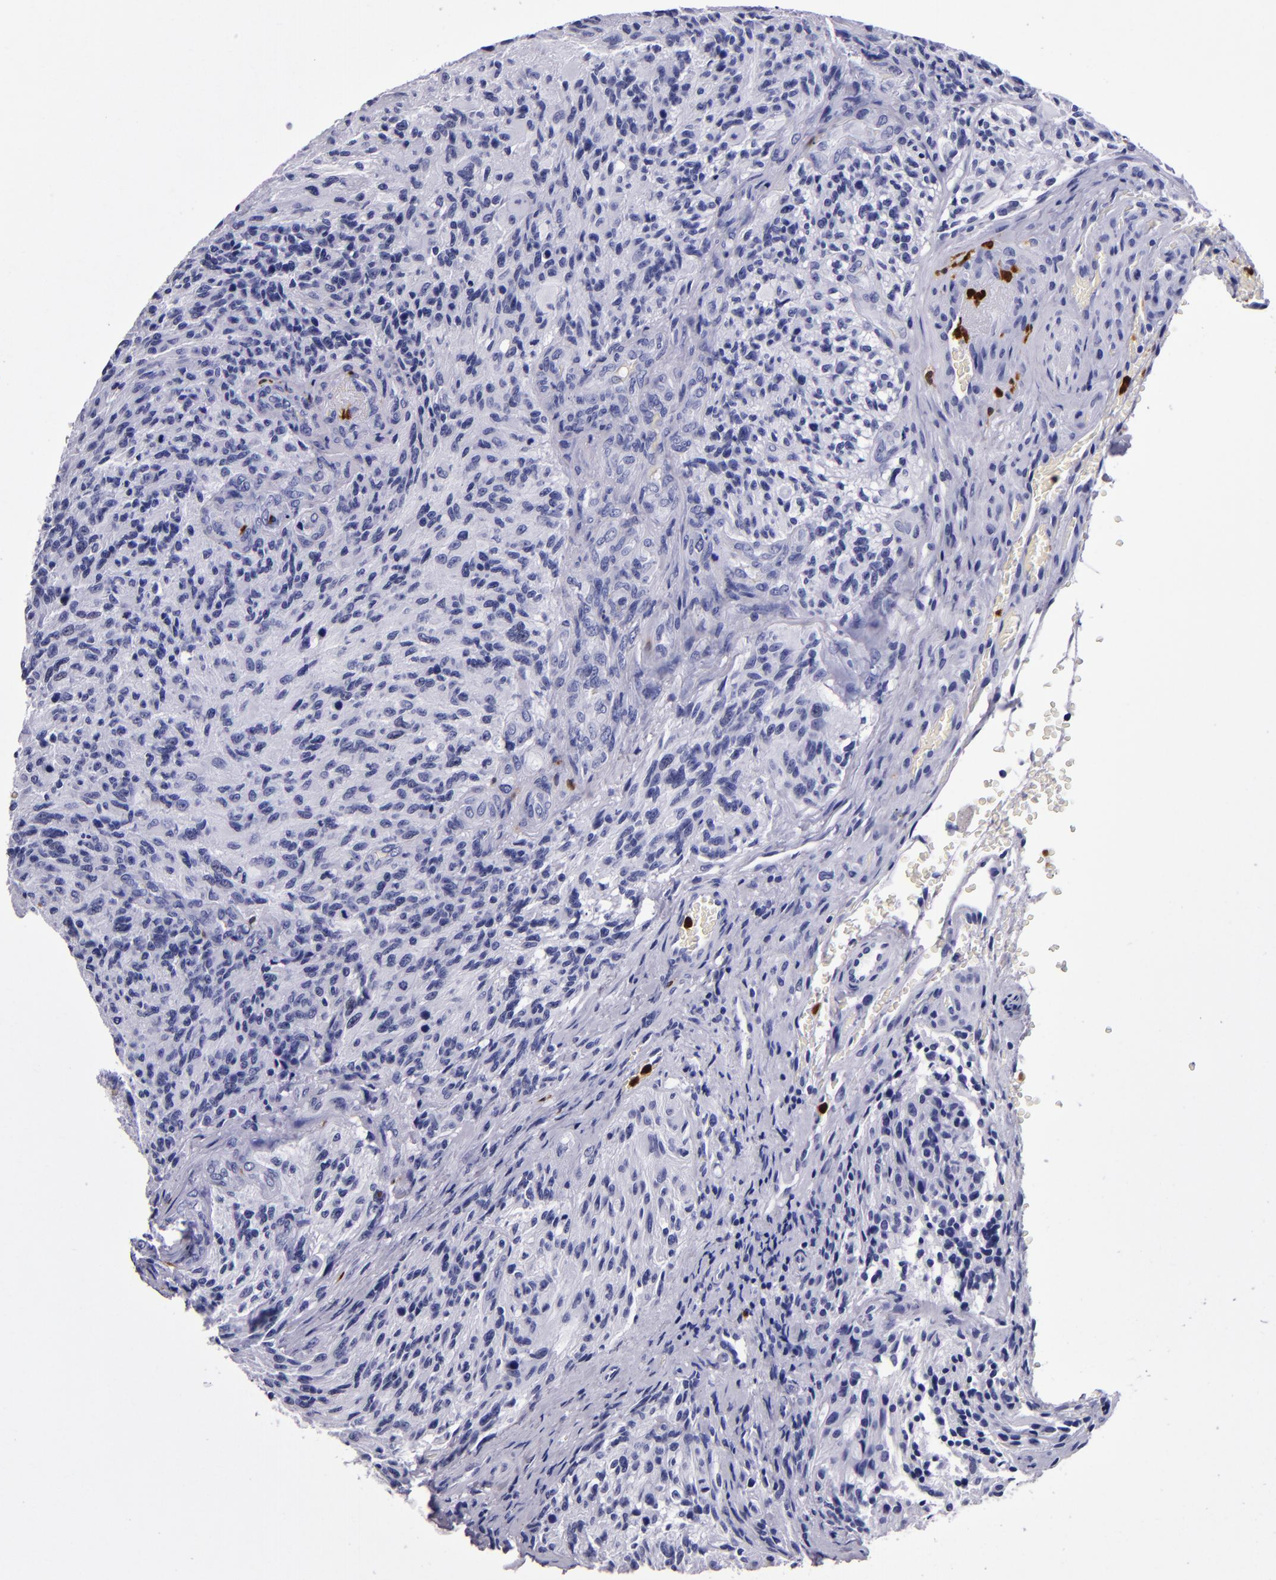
{"staining": {"intensity": "negative", "quantity": "none", "location": "none"}, "tissue": "glioma", "cell_type": "Tumor cells", "image_type": "cancer", "snomed": [{"axis": "morphology", "description": "Normal tissue, NOS"}, {"axis": "morphology", "description": "Glioma, malignant, High grade"}, {"axis": "topography", "description": "Cerebral cortex"}], "caption": "Tumor cells are negative for protein expression in human malignant glioma (high-grade).", "gene": "S100A8", "patient": {"sex": "male", "age": 56}}